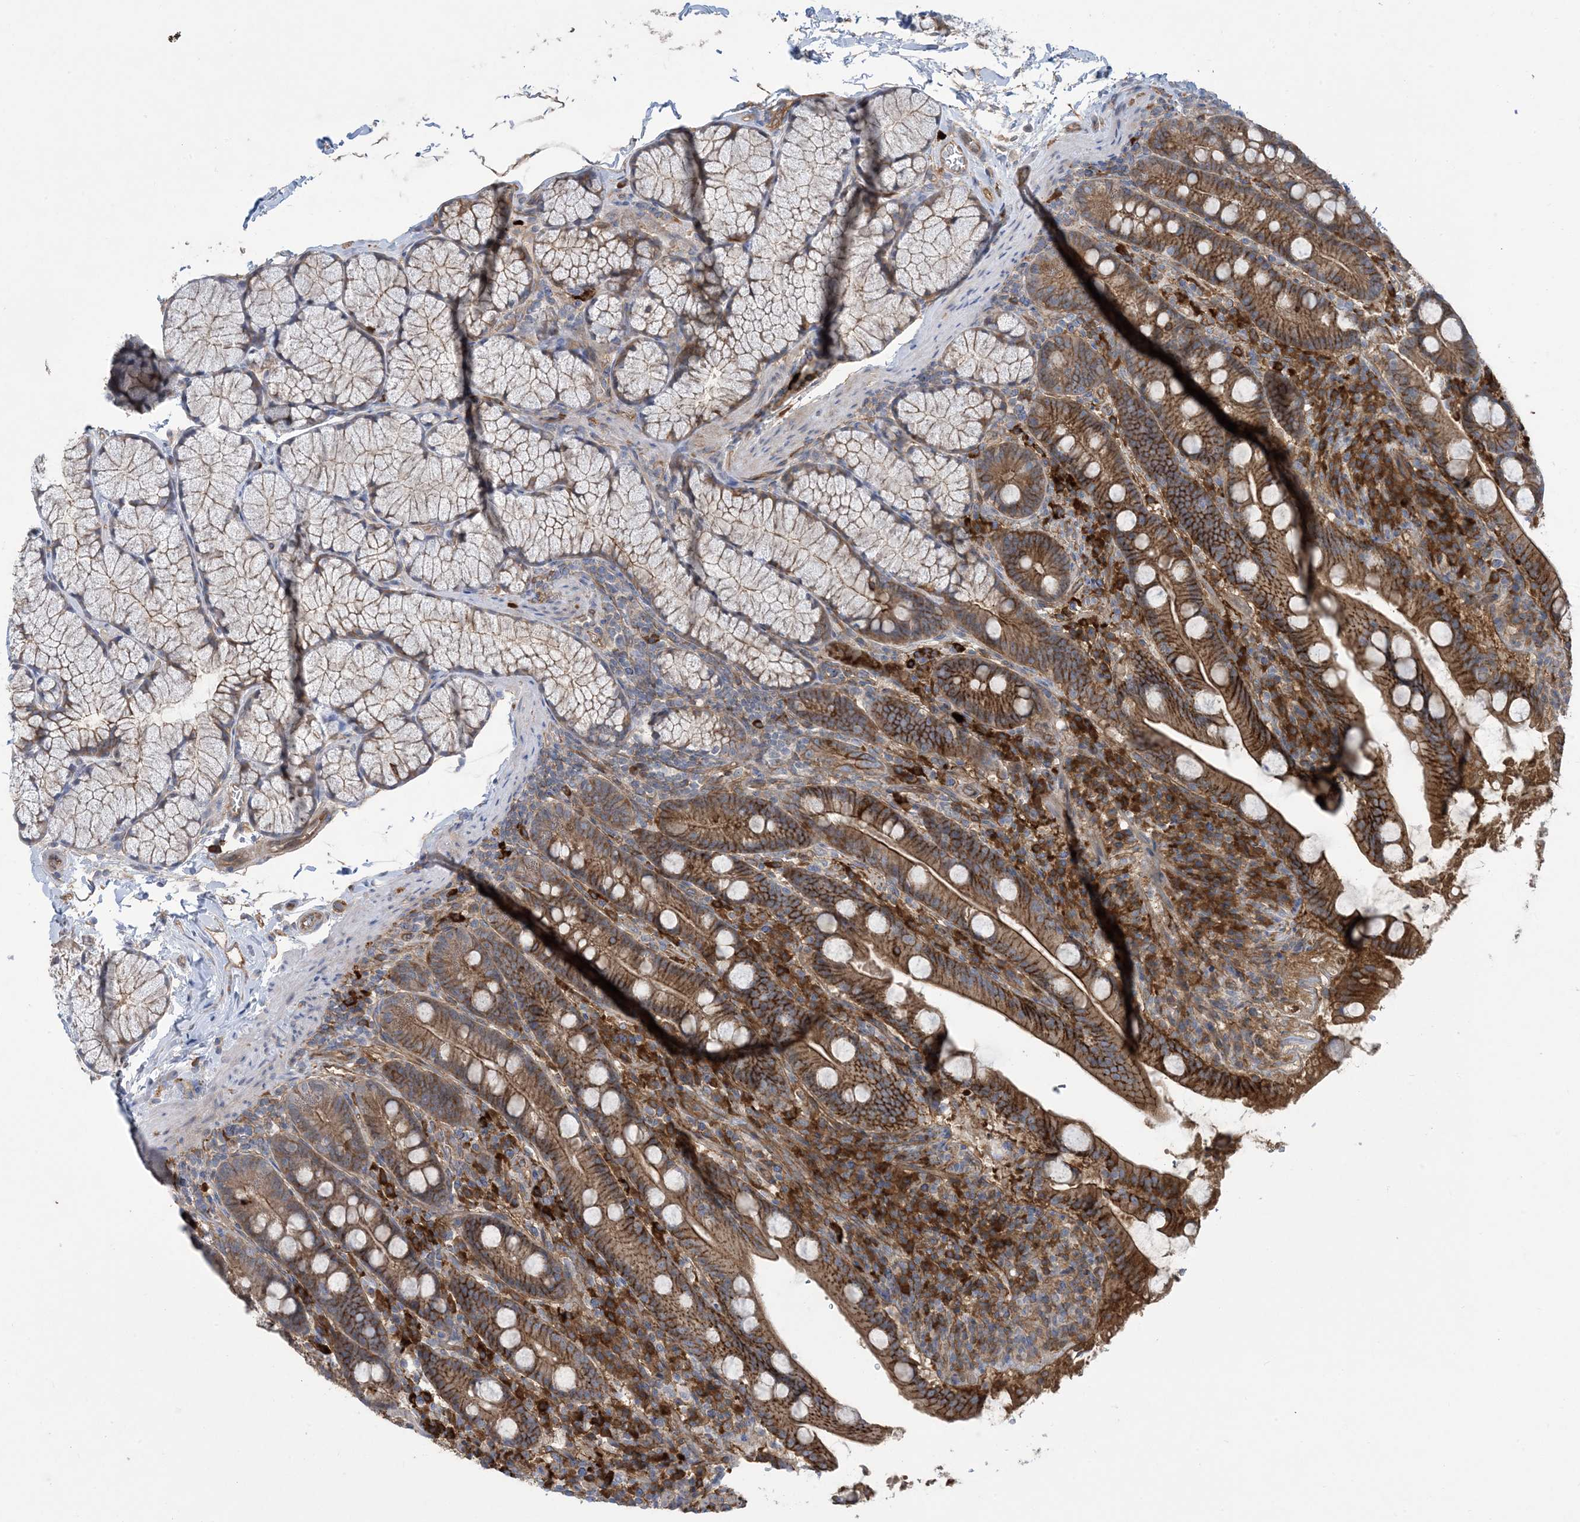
{"staining": {"intensity": "strong", "quantity": ">75%", "location": "cytoplasmic/membranous"}, "tissue": "duodenum", "cell_type": "Glandular cells", "image_type": "normal", "snomed": [{"axis": "morphology", "description": "Normal tissue, NOS"}, {"axis": "topography", "description": "Duodenum"}], "caption": "Duodenum stained with IHC displays strong cytoplasmic/membranous staining in approximately >75% of glandular cells.", "gene": "AOC1", "patient": {"sex": "male", "age": 35}}